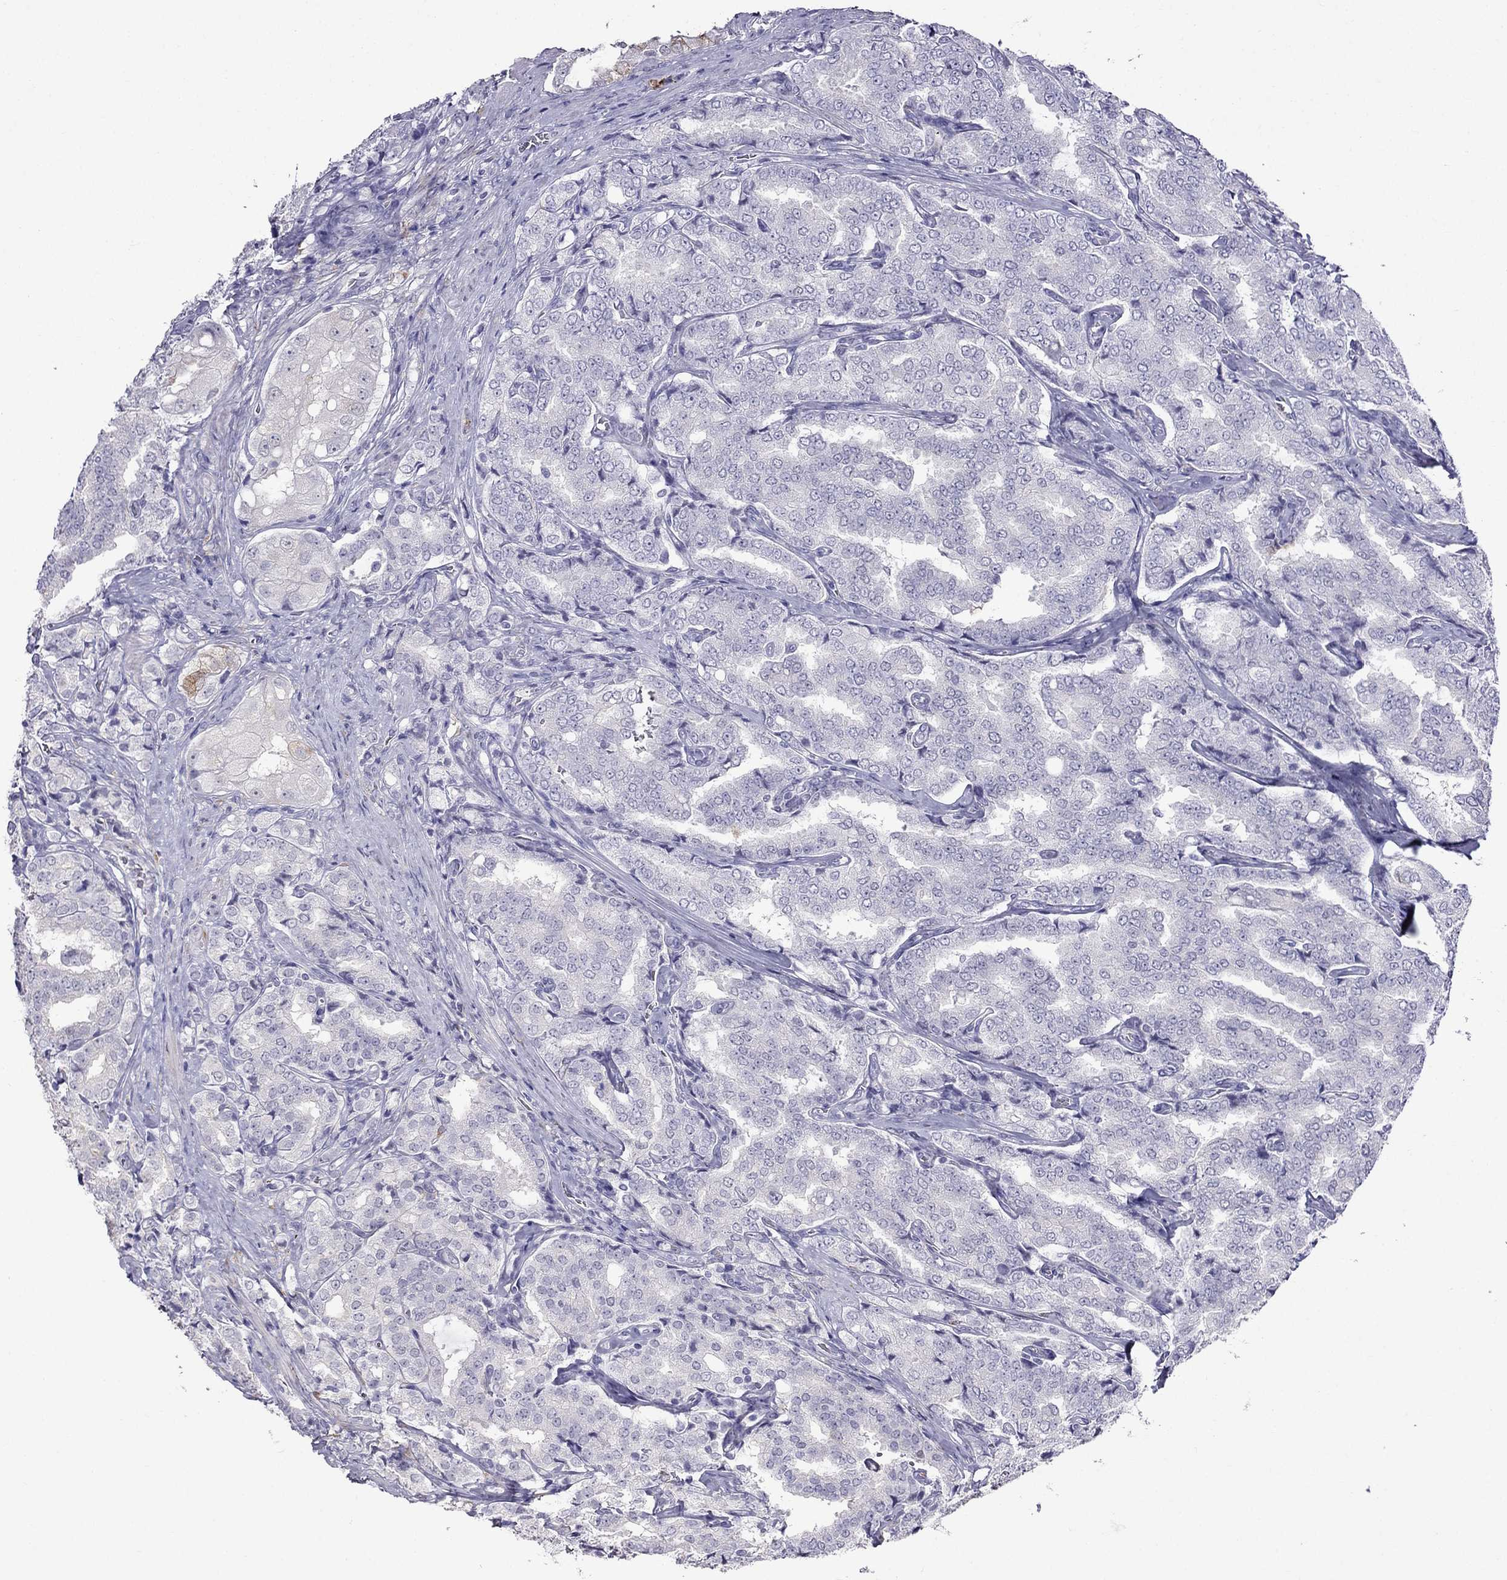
{"staining": {"intensity": "negative", "quantity": "none", "location": "none"}, "tissue": "prostate cancer", "cell_type": "Tumor cells", "image_type": "cancer", "snomed": [{"axis": "morphology", "description": "Adenocarcinoma, NOS"}, {"axis": "topography", "description": "Prostate"}], "caption": "Tumor cells show no significant staining in prostate cancer.", "gene": "MGP", "patient": {"sex": "male", "age": 65}}